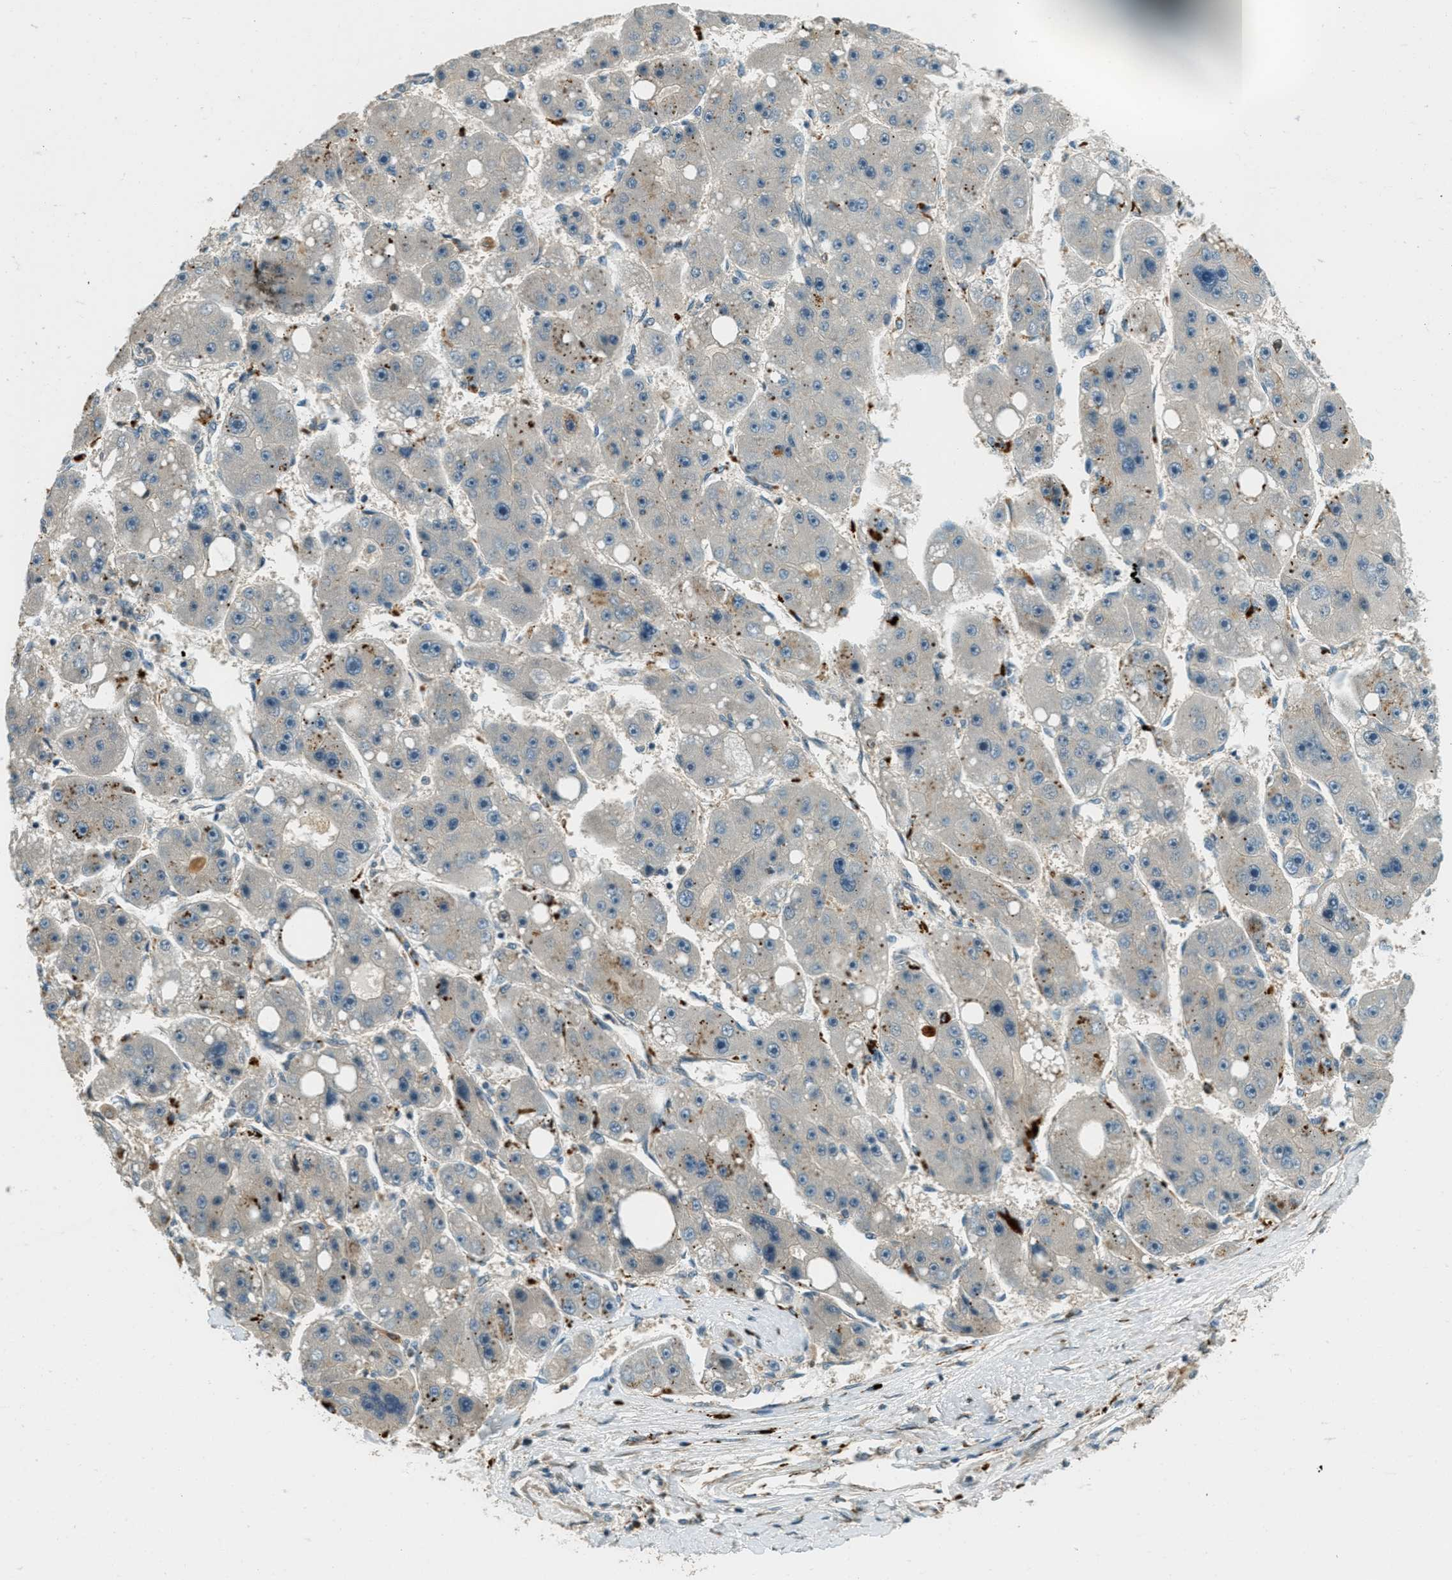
{"staining": {"intensity": "negative", "quantity": "none", "location": "none"}, "tissue": "liver cancer", "cell_type": "Tumor cells", "image_type": "cancer", "snomed": [{"axis": "morphology", "description": "Carcinoma, Hepatocellular, NOS"}, {"axis": "topography", "description": "Liver"}], "caption": "There is no significant expression in tumor cells of liver hepatocellular carcinoma.", "gene": "PTPN23", "patient": {"sex": "female", "age": 61}}